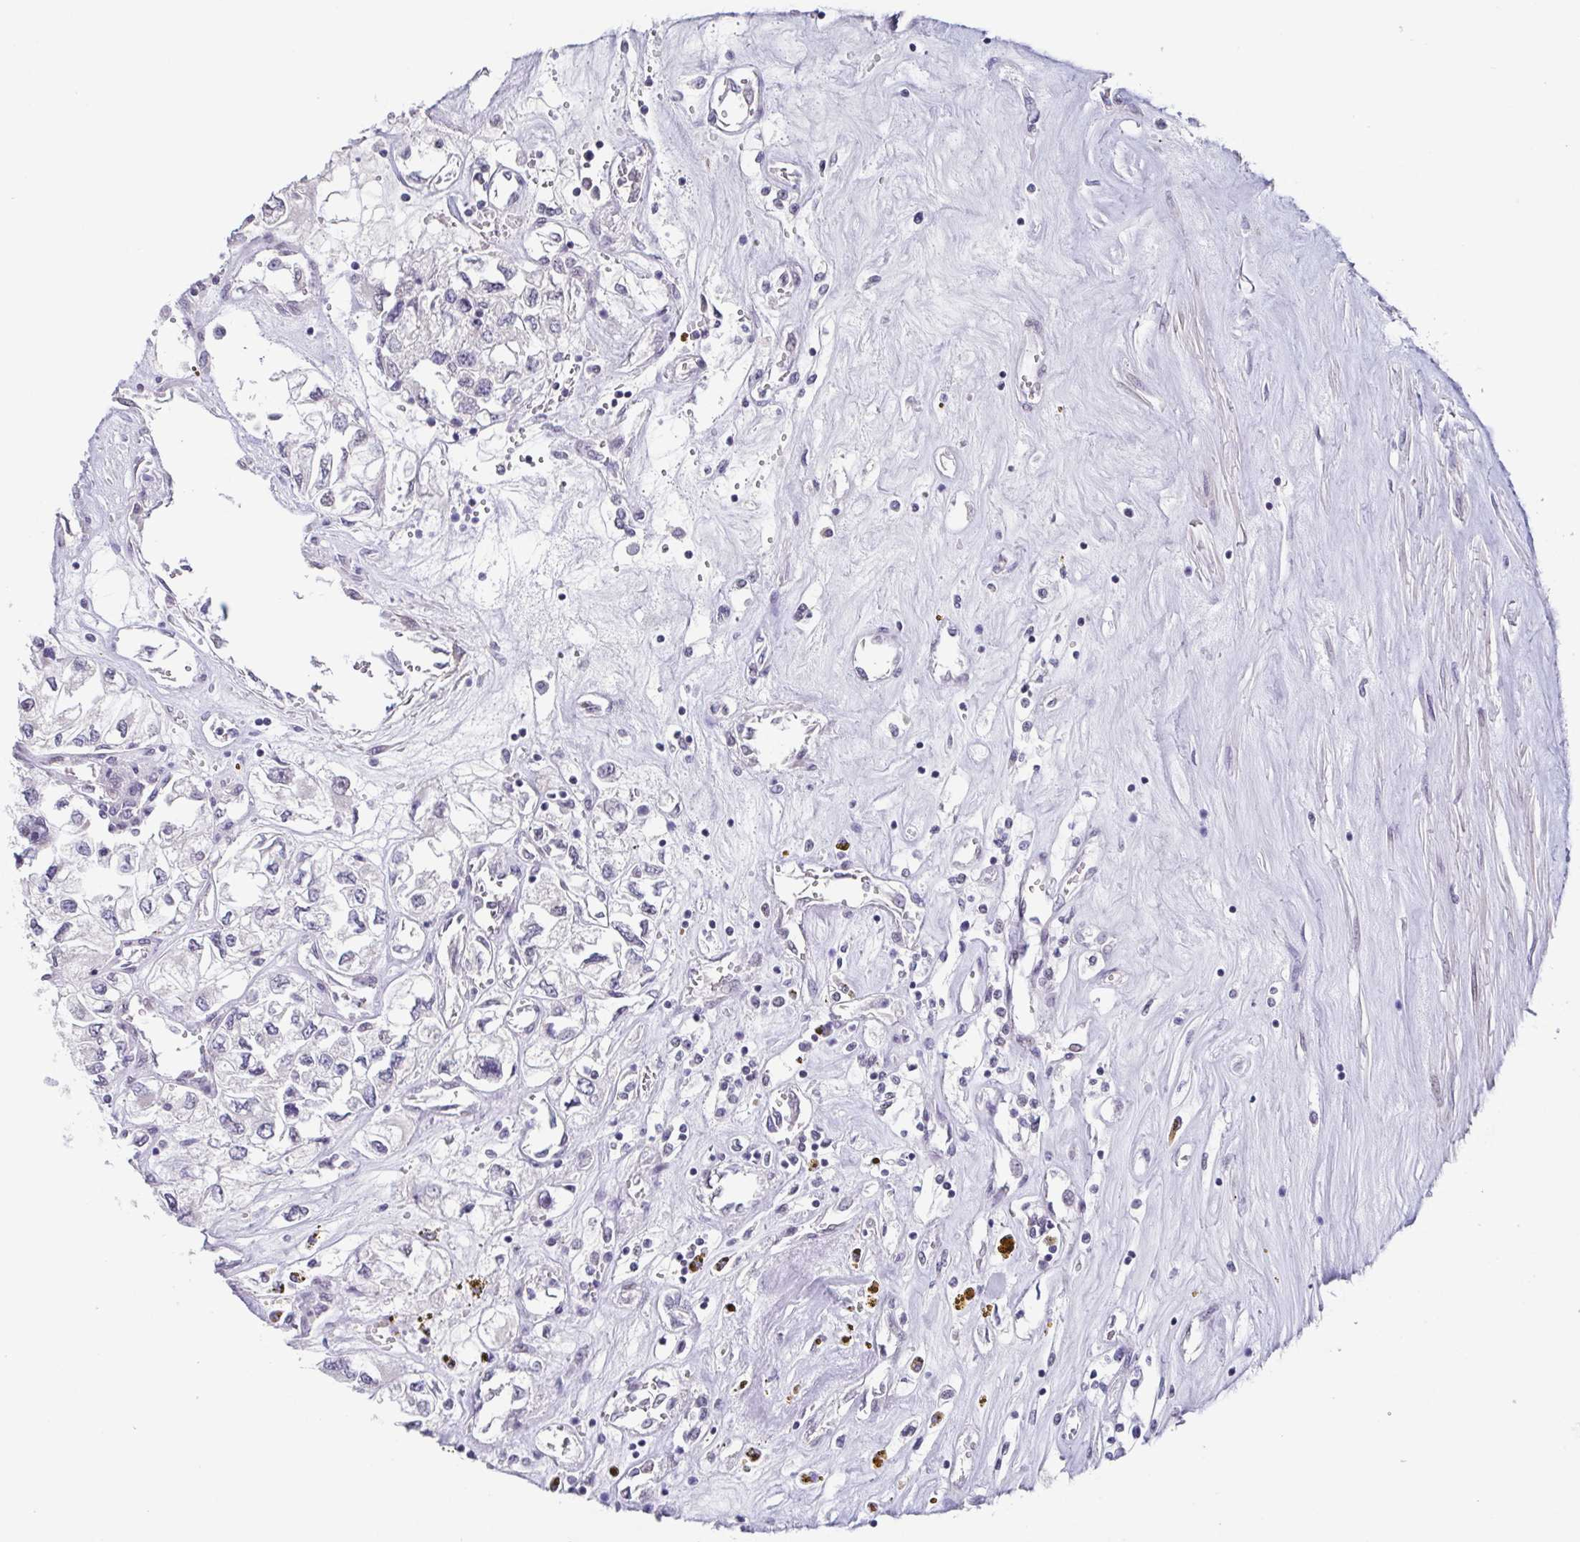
{"staining": {"intensity": "negative", "quantity": "none", "location": "none"}, "tissue": "renal cancer", "cell_type": "Tumor cells", "image_type": "cancer", "snomed": [{"axis": "morphology", "description": "Adenocarcinoma, NOS"}, {"axis": "topography", "description": "Kidney"}], "caption": "A high-resolution micrograph shows IHC staining of renal cancer (adenocarcinoma), which displays no significant staining in tumor cells.", "gene": "GHRL", "patient": {"sex": "female", "age": 59}}